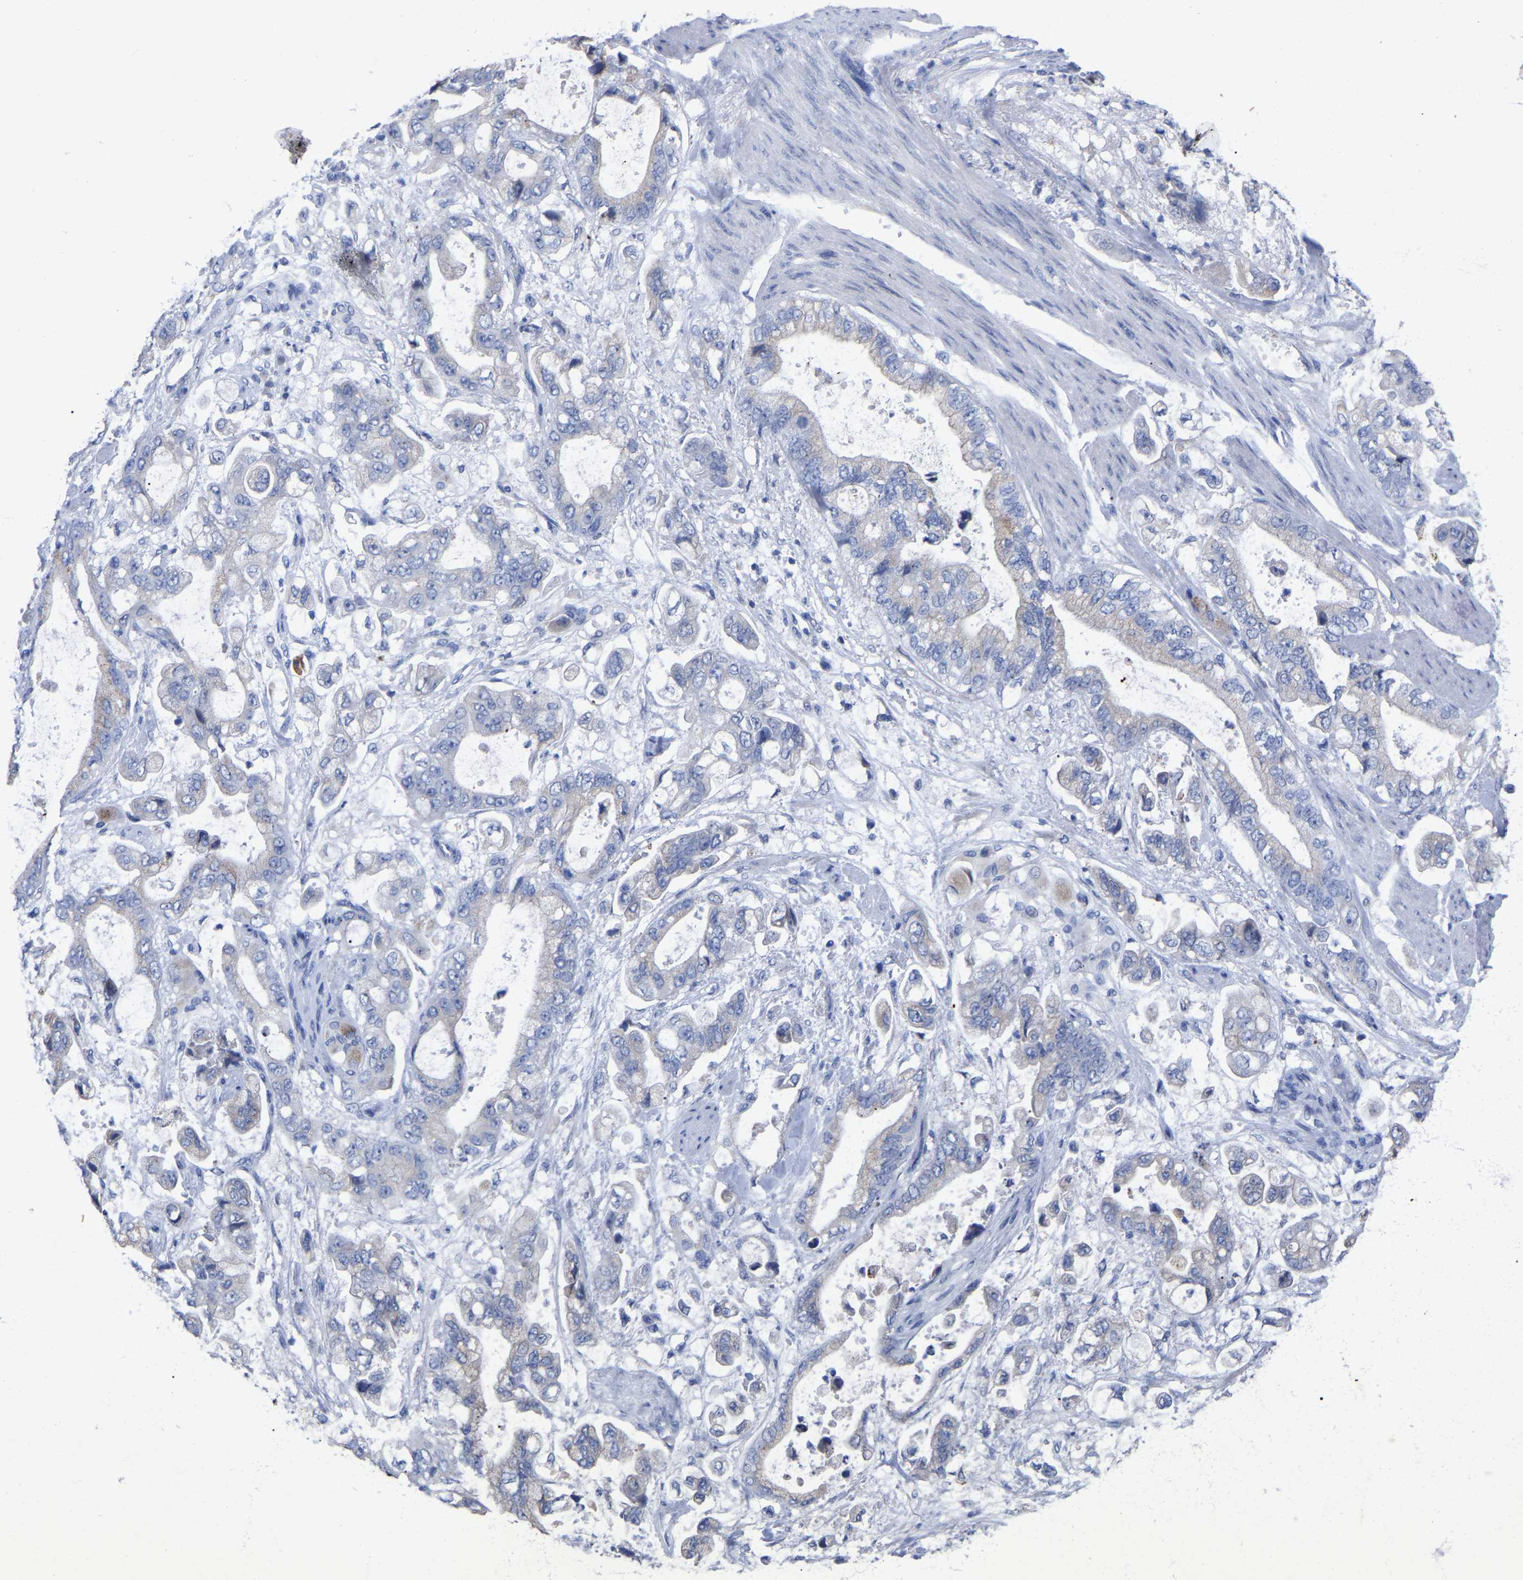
{"staining": {"intensity": "negative", "quantity": "none", "location": "none"}, "tissue": "stomach cancer", "cell_type": "Tumor cells", "image_type": "cancer", "snomed": [{"axis": "morphology", "description": "Normal tissue, NOS"}, {"axis": "morphology", "description": "Adenocarcinoma, NOS"}, {"axis": "topography", "description": "Stomach"}], "caption": "Immunohistochemistry of human adenocarcinoma (stomach) exhibits no staining in tumor cells. The staining was performed using DAB (3,3'-diaminobenzidine) to visualize the protein expression in brown, while the nuclei were stained in blue with hematoxylin (Magnification: 20x).", "gene": "STRIP2", "patient": {"sex": "male", "age": 62}}